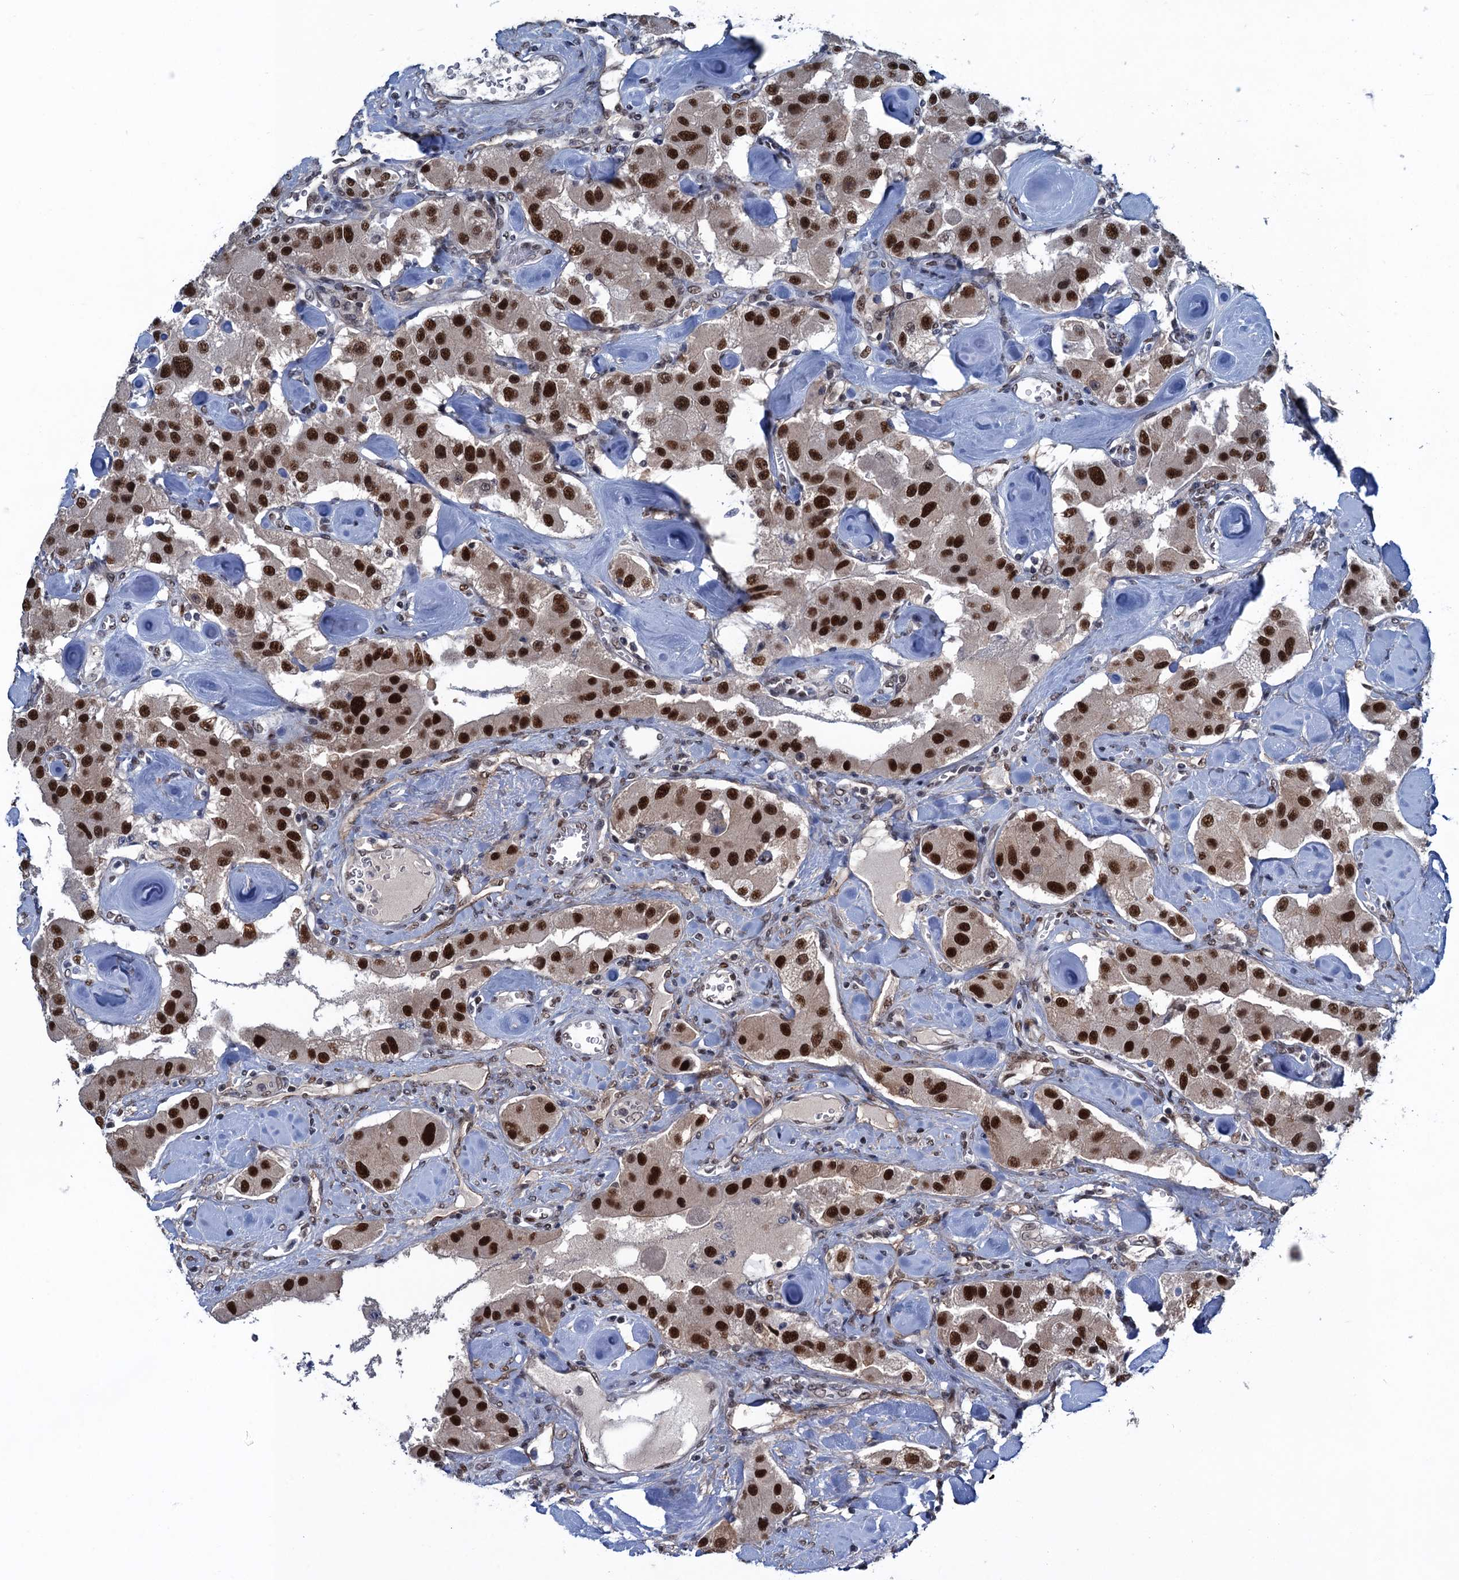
{"staining": {"intensity": "strong", "quantity": ">75%", "location": "nuclear"}, "tissue": "carcinoid", "cell_type": "Tumor cells", "image_type": "cancer", "snomed": [{"axis": "morphology", "description": "Carcinoid, malignant, NOS"}, {"axis": "topography", "description": "Pancreas"}], "caption": "A photomicrograph of malignant carcinoid stained for a protein reveals strong nuclear brown staining in tumor cells.", "gene": "SAE1", "patient": {"sex": "male", "age": 41}}